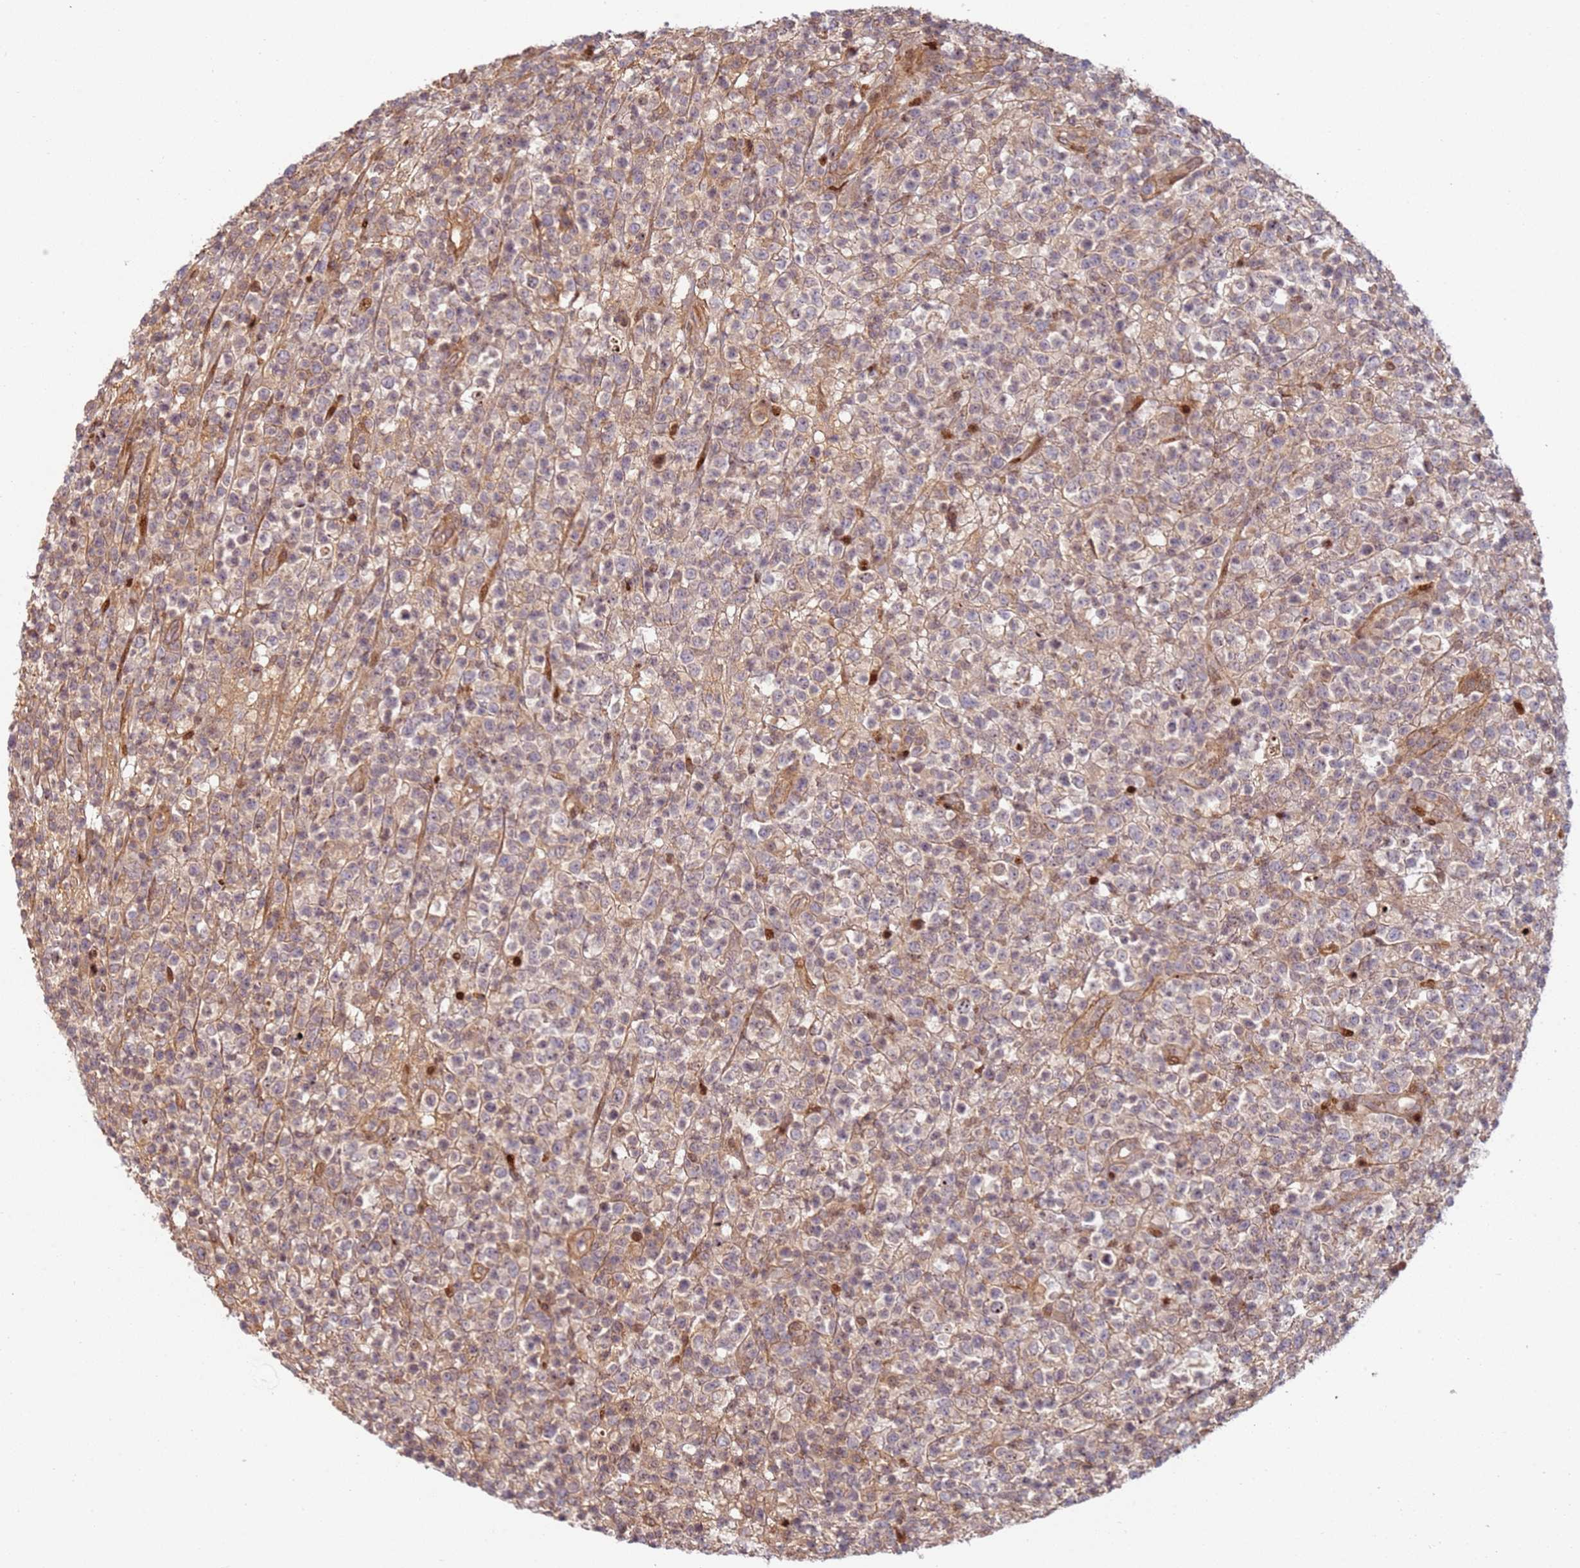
{"staining": {"intensity": "negative", "quantity": "none", "location": "none"}, "tissue": "lymphoma", "cell_type": "Tumor cells", "image_type": "cancer", "snomed": [{"axis": "morphology", "description": "Malignant lymphoma, non-Hodgkin's type, High grade"}, {"axis": "topography", "description": "Colon"}], "caption": "An immunohistochemistry image of malignant lymphoma, non-Hodgkin's type (high-grade) is shown. There is no staining in tumor cells of malignant lymphoma, non-Hodgkin's type (high-grade). (Stains: DAB (3,3'-diaminobenzidine) IHC with hematoxylin counter stain, Microscopy: brightfield microscopy at high magnification).", "gene": "TMEM233", "patient": {"sex": "female", "age": 53}}